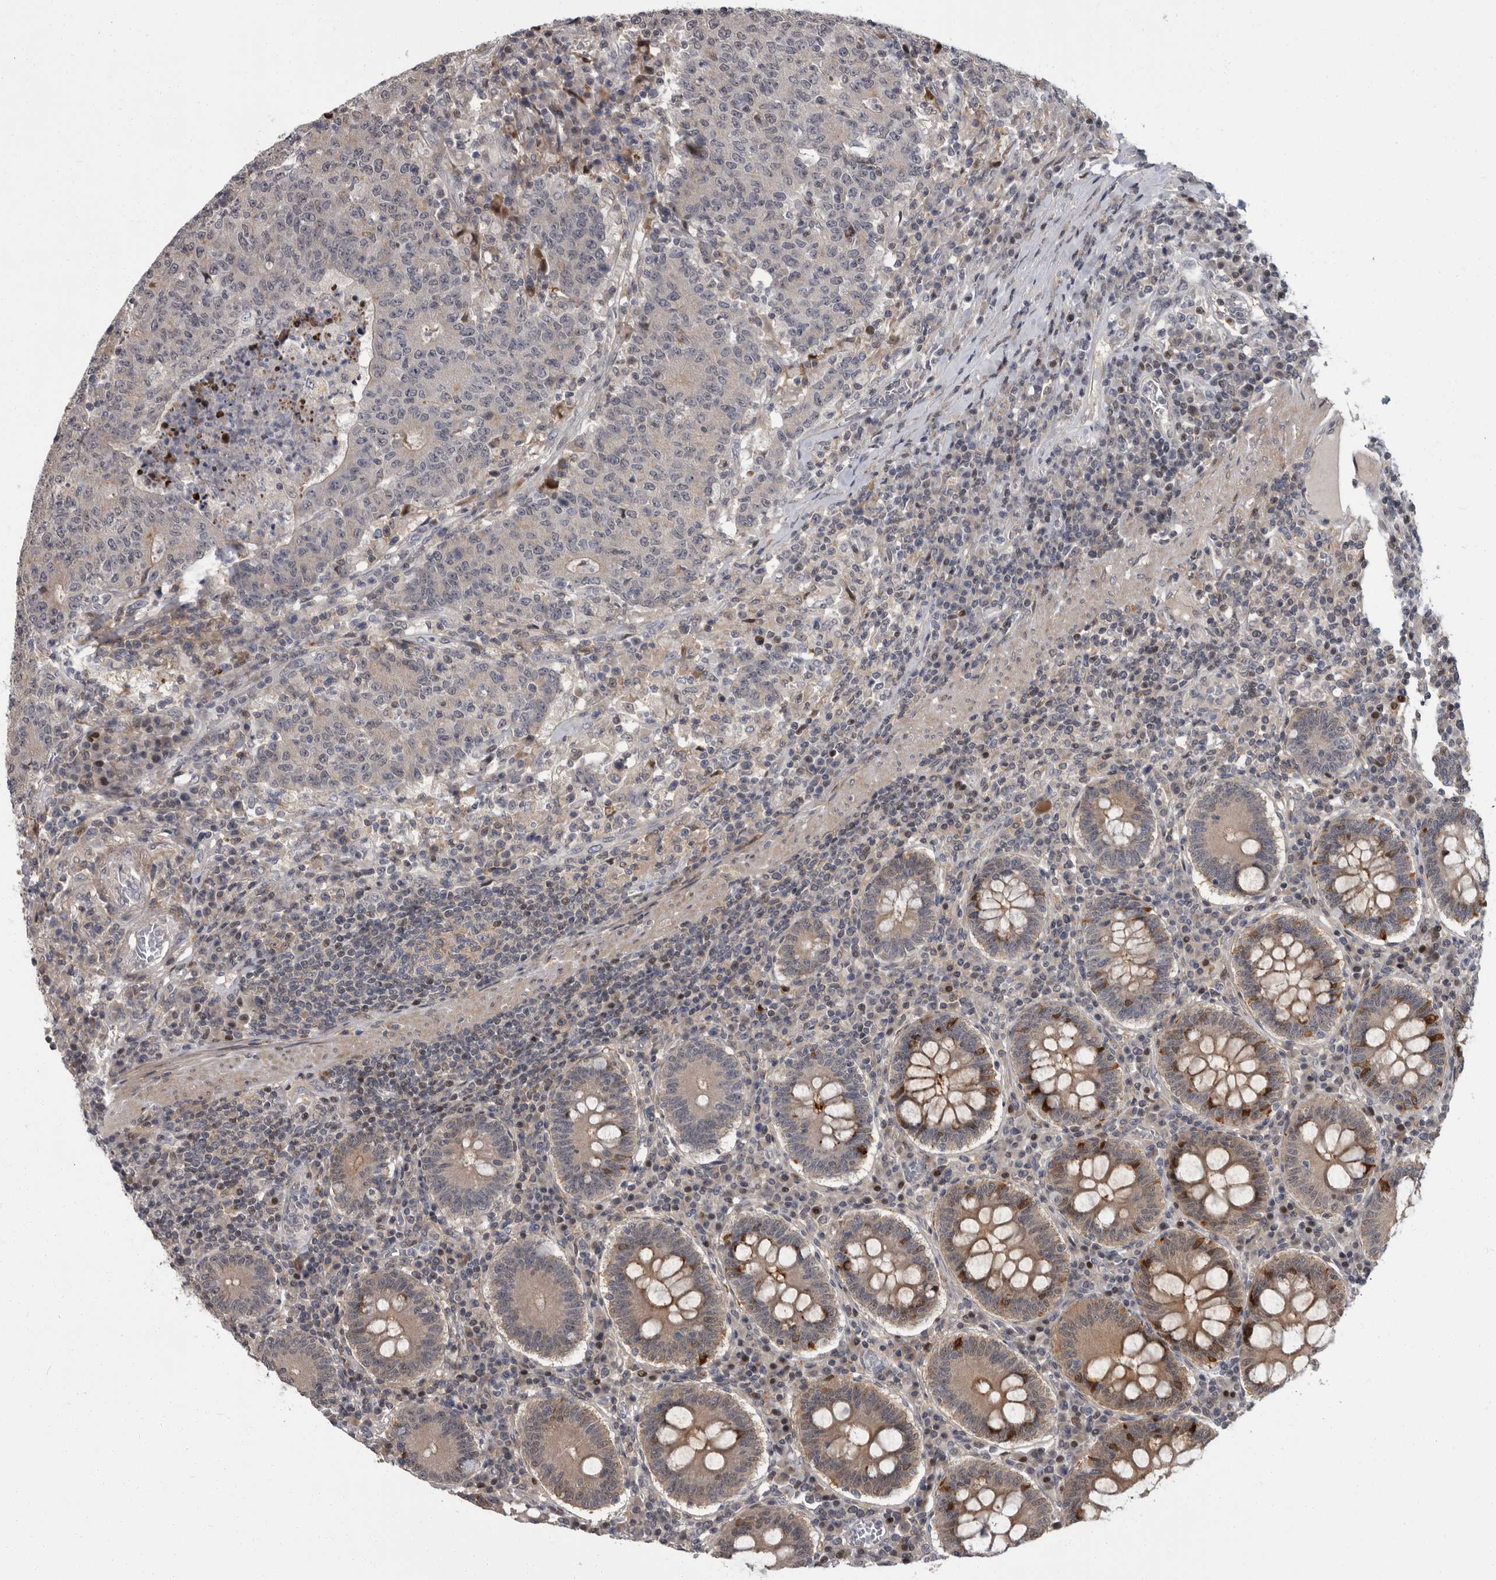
{"staining": {"intensity": "negative", "quantity": "none", "location": "none"}, "tissue": "colorectal cancer", "cell_type": "Tumor cells", "image_type": "cancer", "snomed": [{"axis": "morphology", "description": "Adenocarcinoma, NOS"}, {"axis": "topography", "description": "Colon"}], "caption": "A micrograph of human colorectal cancer is negative for staining in tumor cells.", "gene": "PDE7A", "patient": {"sex": "female", "age": 75}}